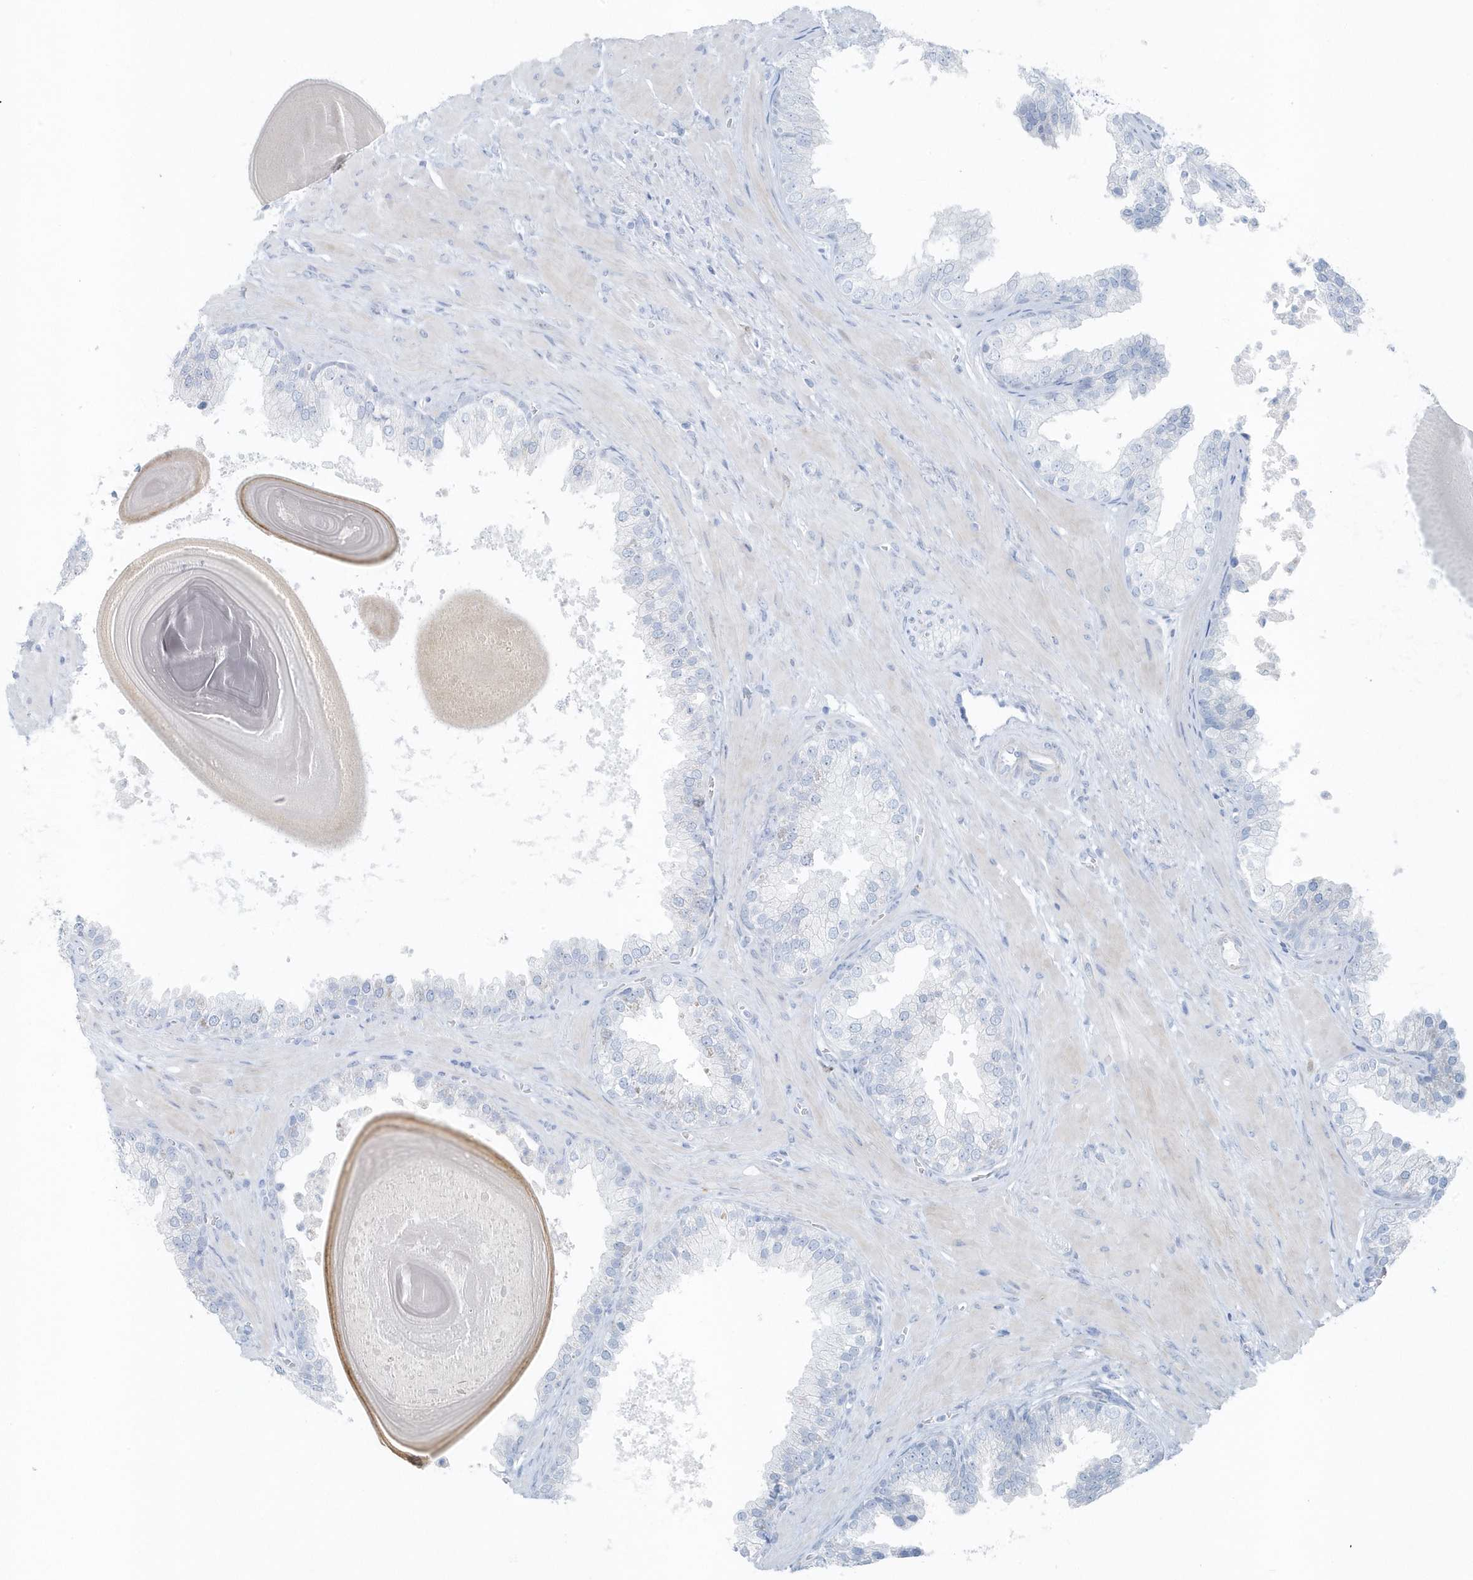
{"staining": {"intensity": "negative", "quantity": "none", "location": "none"}, "tissue": "prostate", "cell_type": "Glandular cells", "image_type": "normal", "snomed": [{"axis": "morphology", "description": "Normal tissue, NOS"}, {"axis": "topography", "description": "Prostate"}], "caption": "This is a micrograph of IHC staining of unremarkable prostate, which shows no positivity in glandular cells.", "gene": "FAM98A", "patient": {"sex": "male", "age": 48}}